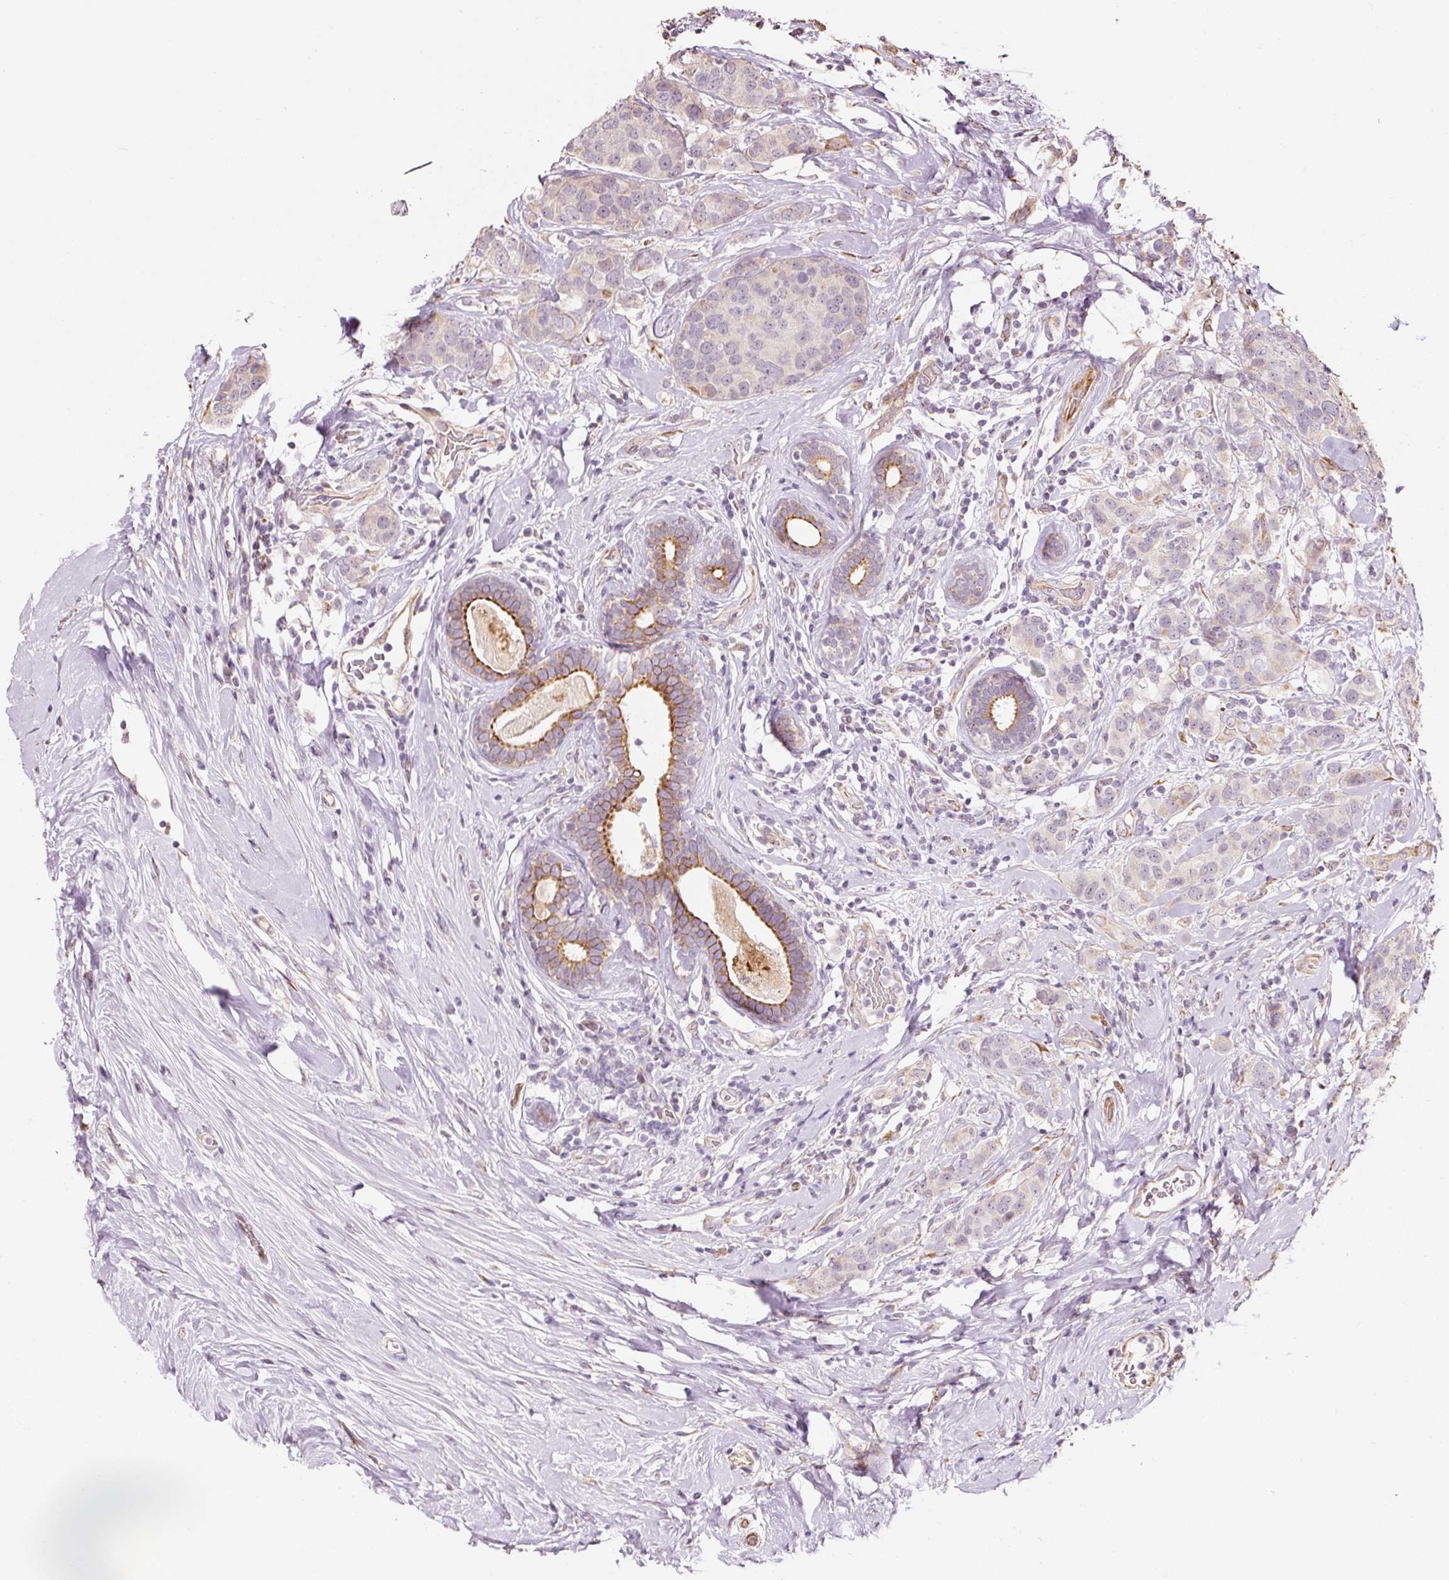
{"staining": {"intensity": "weak", "quantity": "<25%", "location": "cytoplasmic/membranous"}, "tissue": "breast cancer", "cell_type": "Tumor cells", "image_type": "cancer", "snomed": [{"axis": "morphology", "description": "Lobular carcinoma"}, {"axis": "topography", "description": "Breast"}], "caption": "High power microscopy photomicrograph of an IHC micrograph of breast lobular carcinoma, revealing no significant positivity in tumor cells.", "gene": "ETF1", "patient": {"sex": "female", "age": 59}}